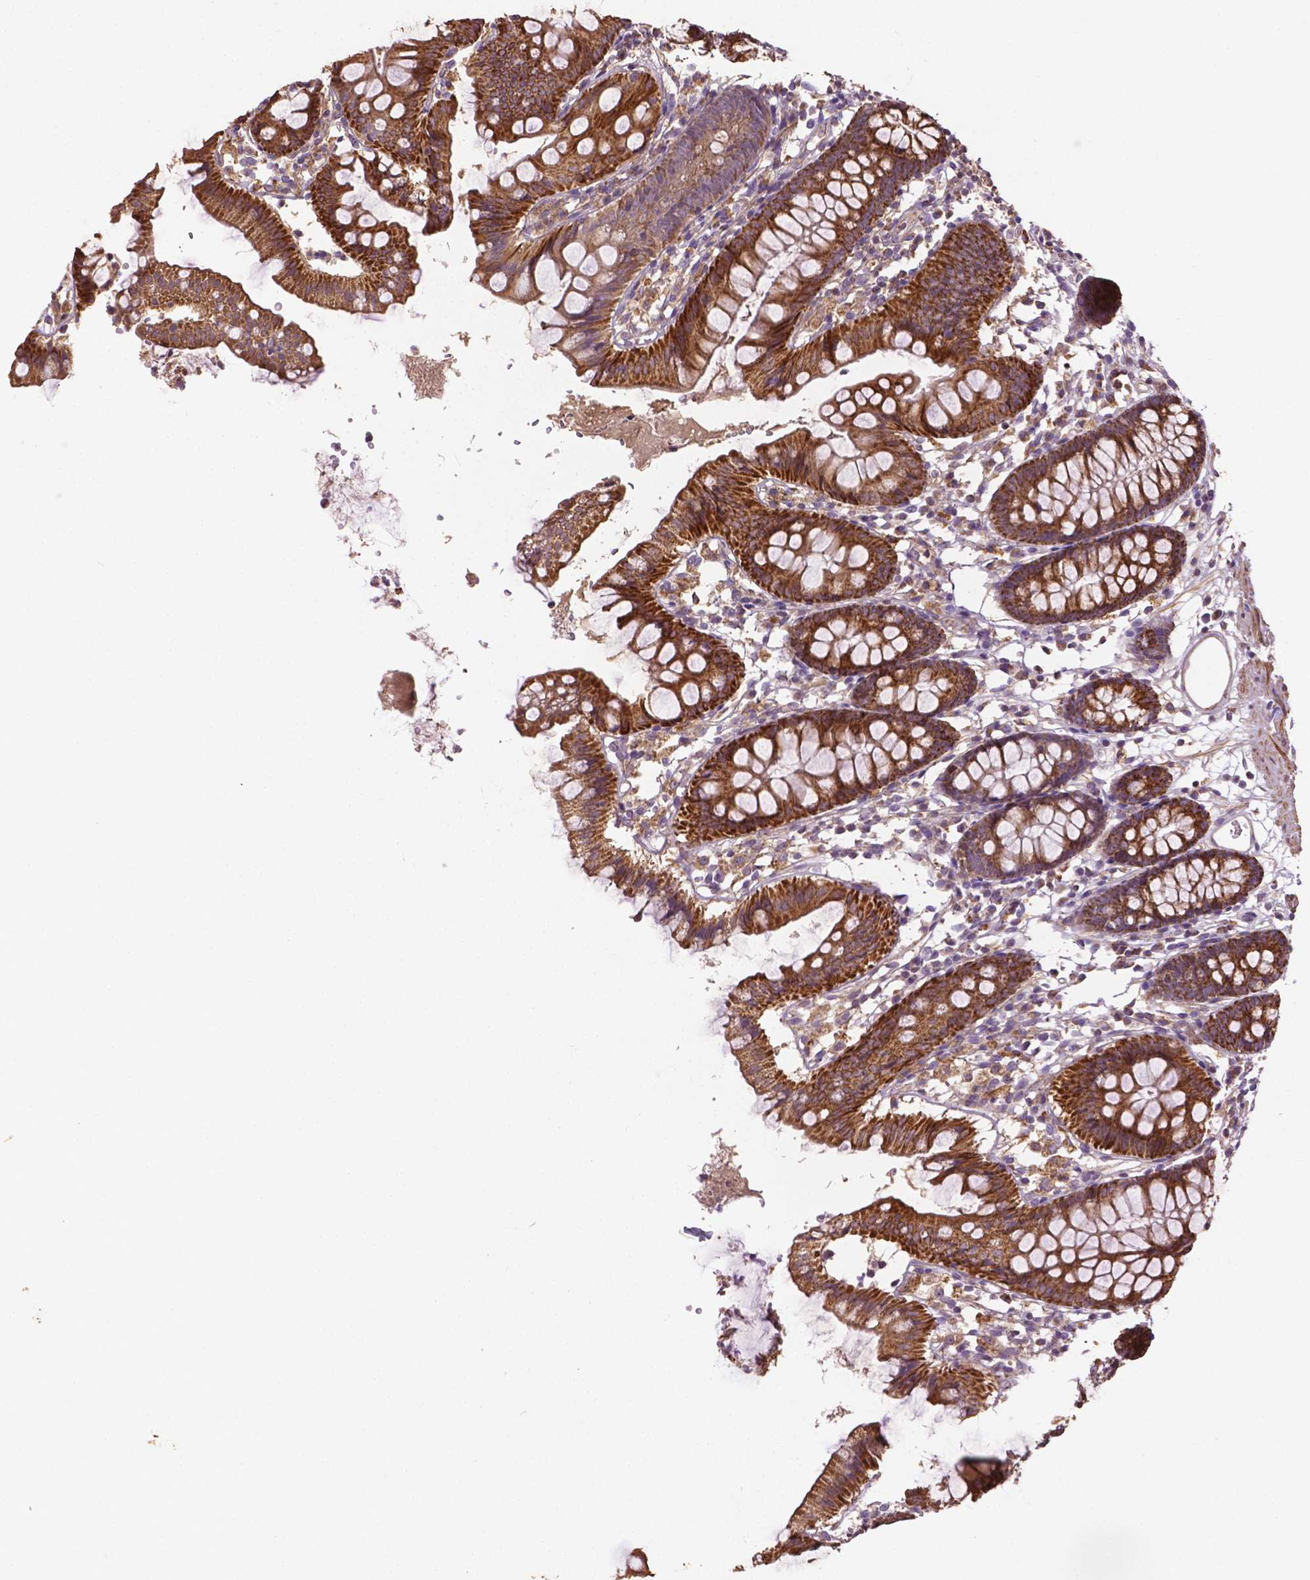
{"staining": {"intensity": "moderate", "quantity": ">75%", "location": "cytoplasmic/membranous"}, "tissue": "colon", "cell_type": "Endothelial cells", "image_type": "normal", "snomed": [{"axis": "morphology", "description": "Normal tissue, NOS"}, {"axis": "topography", "description": "Colon"}], "caption": "Normal colon reveals moderate cytoplasmic/membranous expression in about >75% of endothelial cells, visualized by immunohistochemistry.", "gene": "LRR1", "patient": {"sex": "female", "age": 84}}